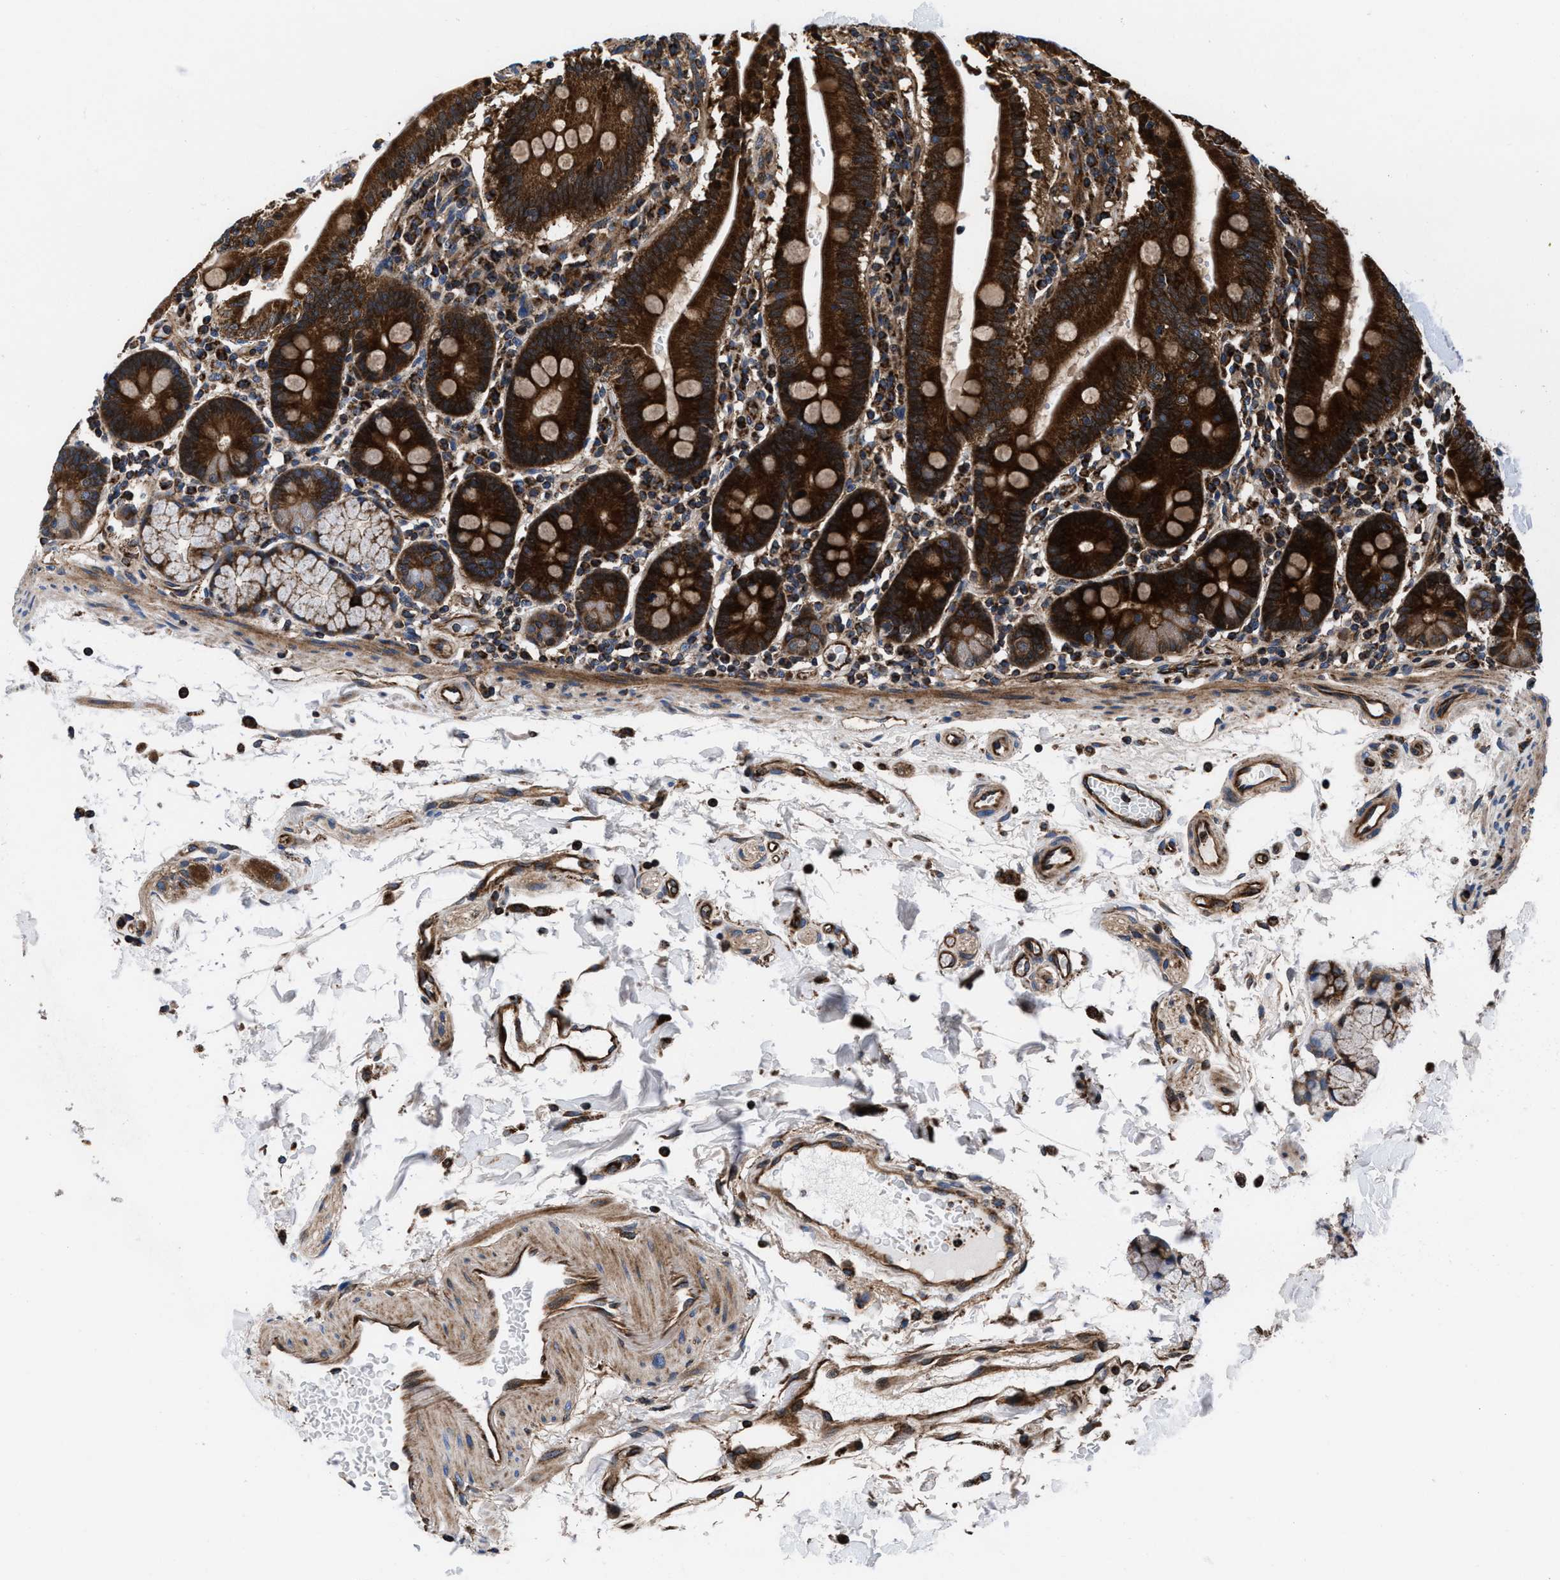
{"staining": {"intensity": "strong", "quantity": ">75%", "location": "cytoplasmic/membranous"}, "tissue": "duodenum", "cell_type": "Glandular cells", "image_type": "normal", "snomed": [{"axis": "morphology", "description": "Normal tissue, NOS"}, {"axis": "topography", "description": "Small intestine, NOS"}], "caption": "Duodenum stained with IHC reveals strong cytoplasmic/membranous staining in about >75% of glandular cells.", "gene": "PRR15L", "patient": {"sex": "female", "age": 71}}